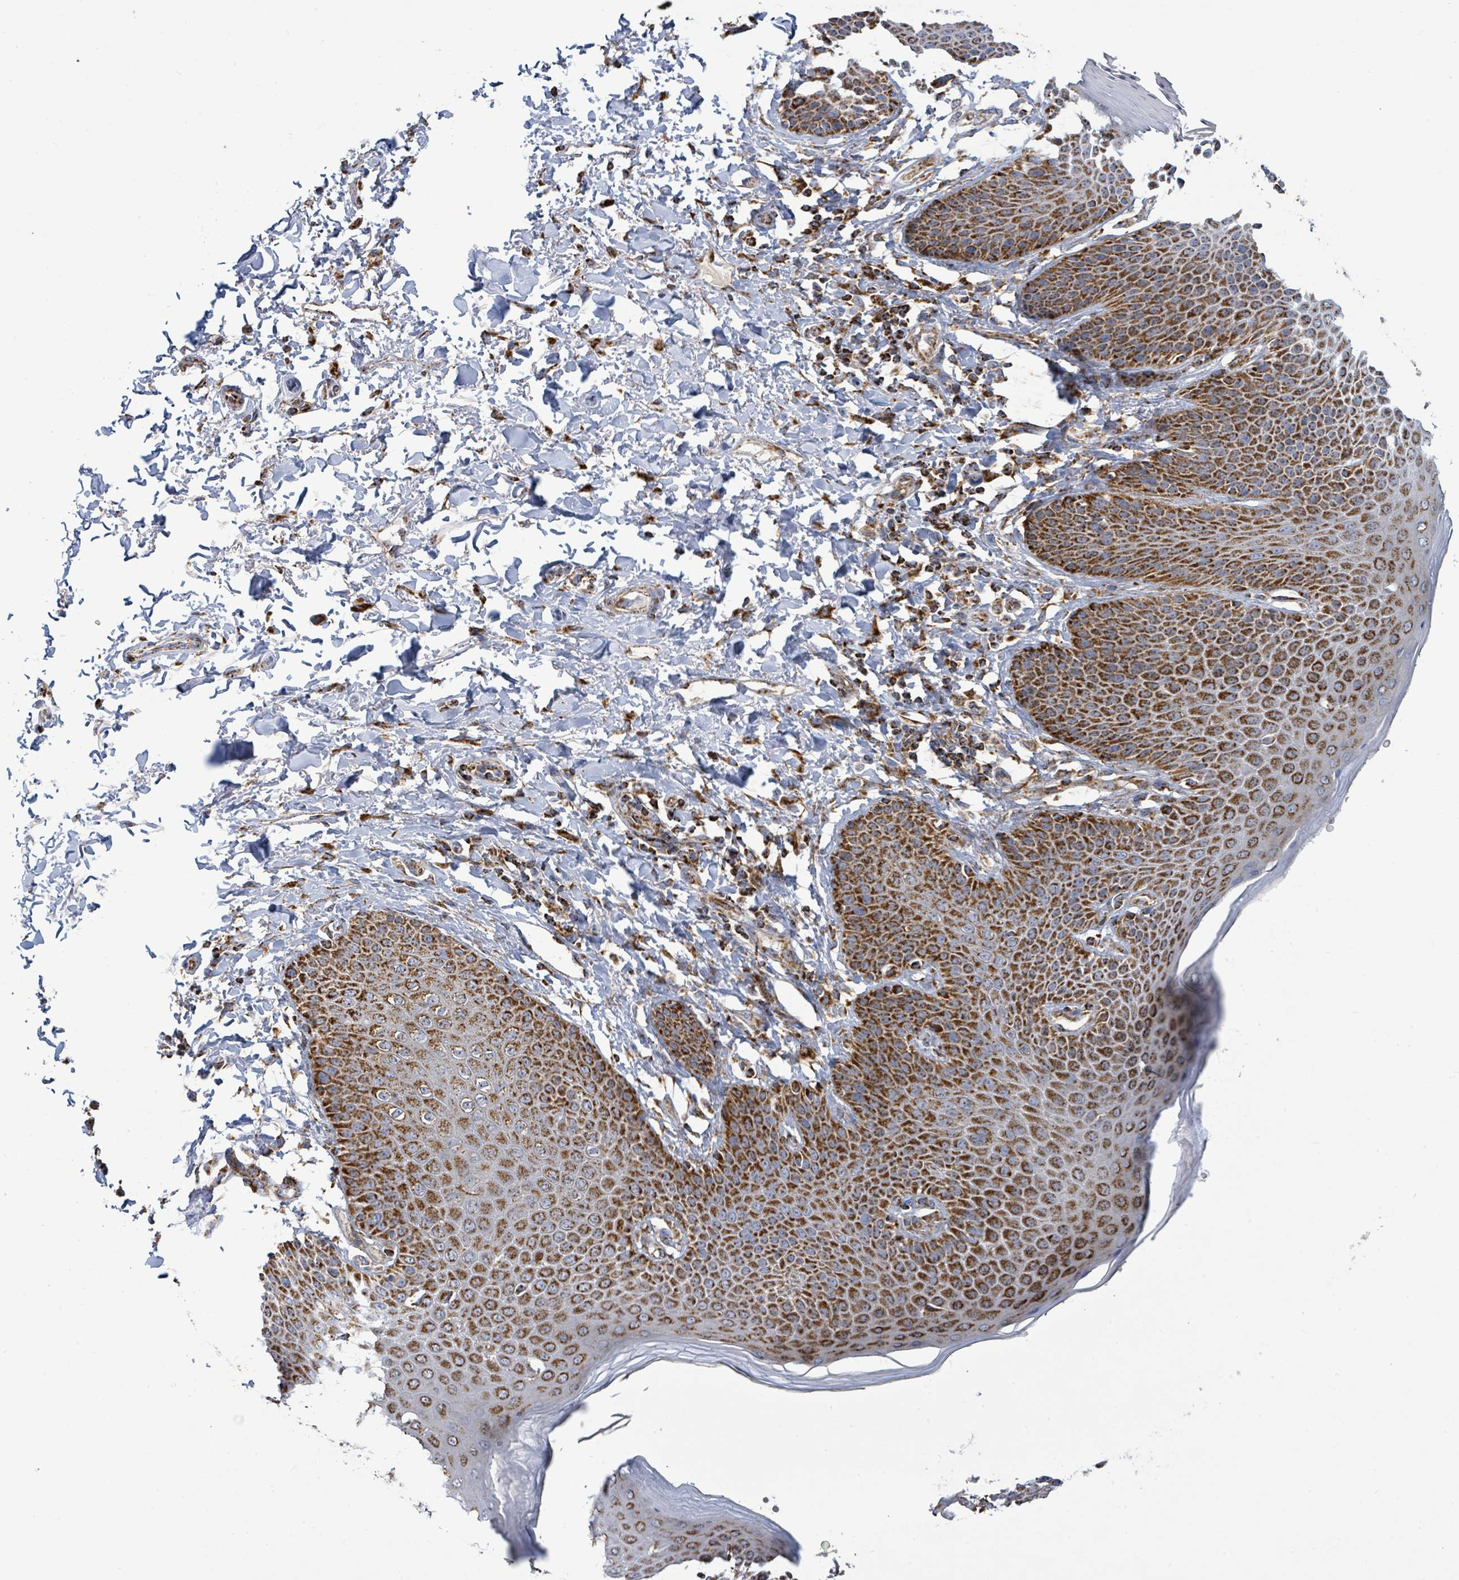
{"staining": {"intensity": "strong", "quantity": ">75%", "location": "cytoplasmic/membranous"}, "tissue": "skin", "cell_type": "Epidermal cells", "image_type": "normal", "snomed": [{"axis": "morphology", "description": "Normal tissue, NOS"}, {"axis": "topography", "description": "Peripheral nerve tissue"}], "caption": "Protein staining by IHC exhibits strong cytoplasmic/membranous positivity in about >75% of epidermal cells in normal skin. The protein is shown in brown color, while the nuclei are stained blue.", "gene": "SUCLG2", "patient": {"sex": "male", "age": 51}}